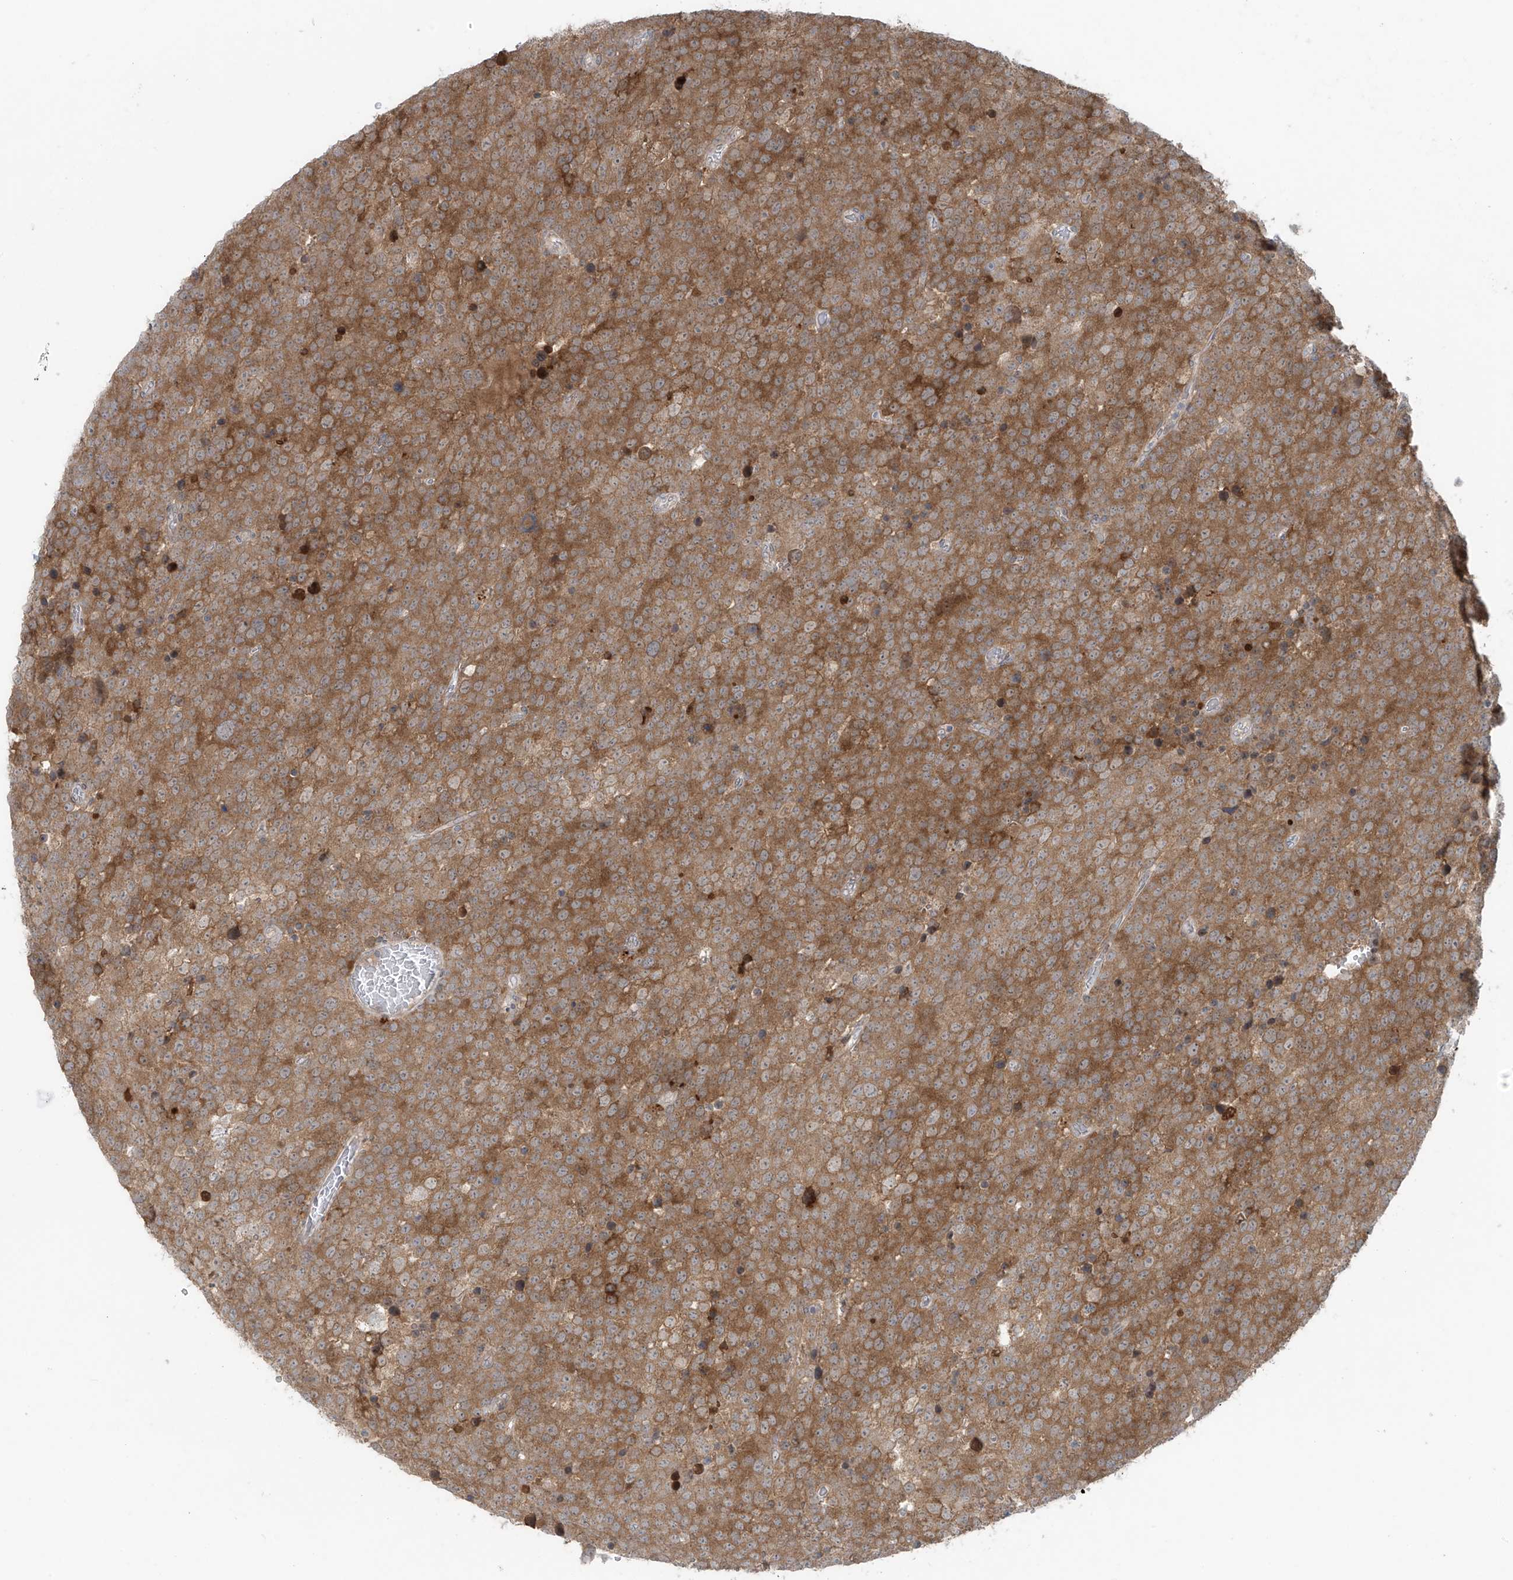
{"staining": {"intensity": "moderate", "quantity": ">75%", "location": "cytoplasmic/membranous"}, "tissue": "testis cancer", "cell_type": "Tumor cells", "image_type": "cancer", "snomed": [{"axis": "morphology", "description": "Seminoma, NOS"}, {"axis": "topography", "description": "Testis"}], "caption": "Testis cancer (seminoma) stained for a protein (brown) displays moderate cytoplasmic/membranous positive expression in approximately >75% of tumor cells.", "gene": "PPAT", "patient": {"sex": "male", "age": 71}}